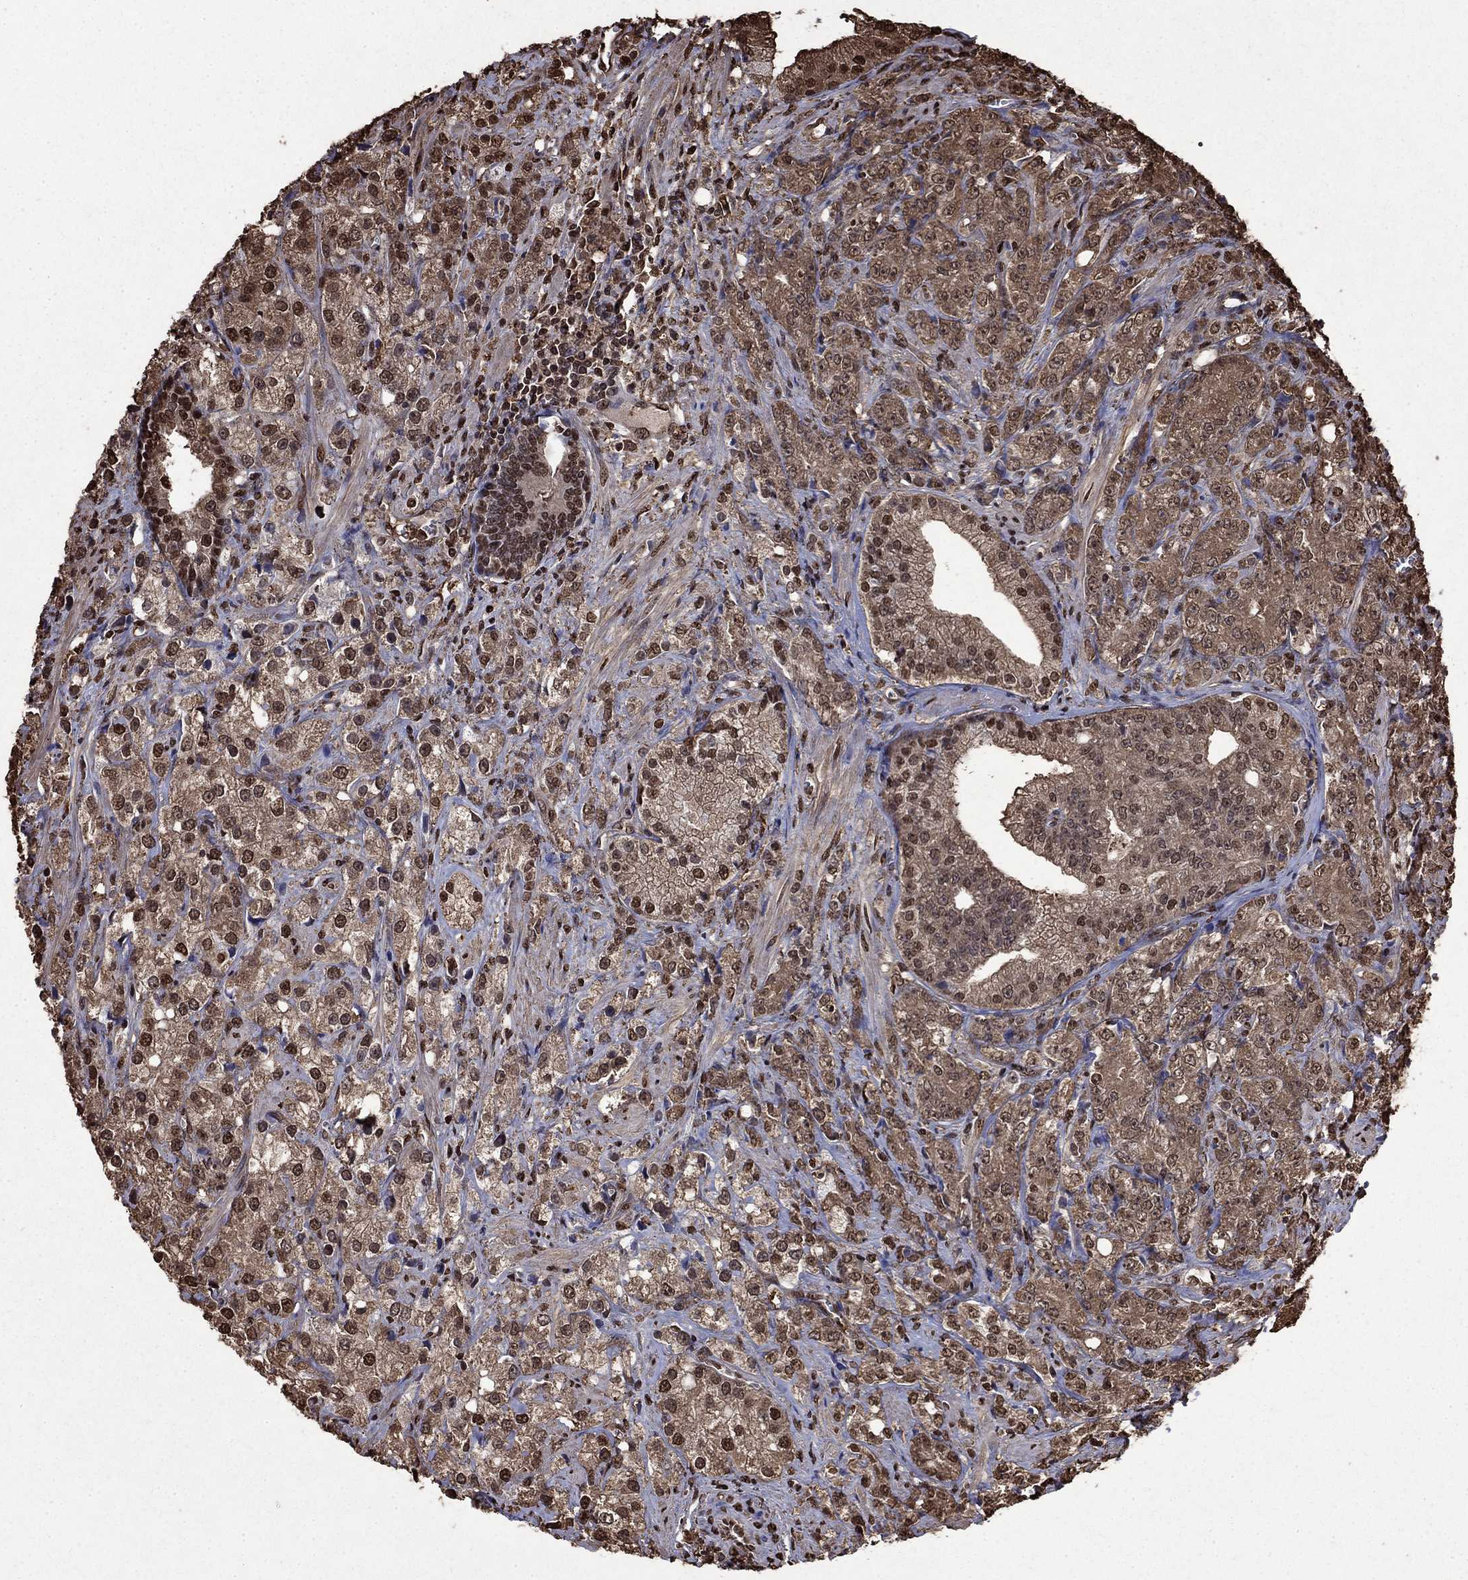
{"staining": {"intensity": "moderate", "quantity": "25%-75%", "location": "nuclear"}, "tissue": "prostate cancer", "cell_type": "Tumor cells", "image_type": "cancer", "snomed": [{"axis": "morphology", "description": "Adenocarcinoma, NOS"}, {"axis": "topography", "description": "Prostate and seminal vesicle, NOS"}, {"axis": "topography", "description": "Prostate"}], "caption": "Immunohistochemical staining of human adenocarcinoma (prostate) demonstrates medium levels of moderate nuclear protein staining in approximately 25%-75% of tumor cells.", "gene": "GAPDH", "patient": {"sex": "male", "age": 68}}